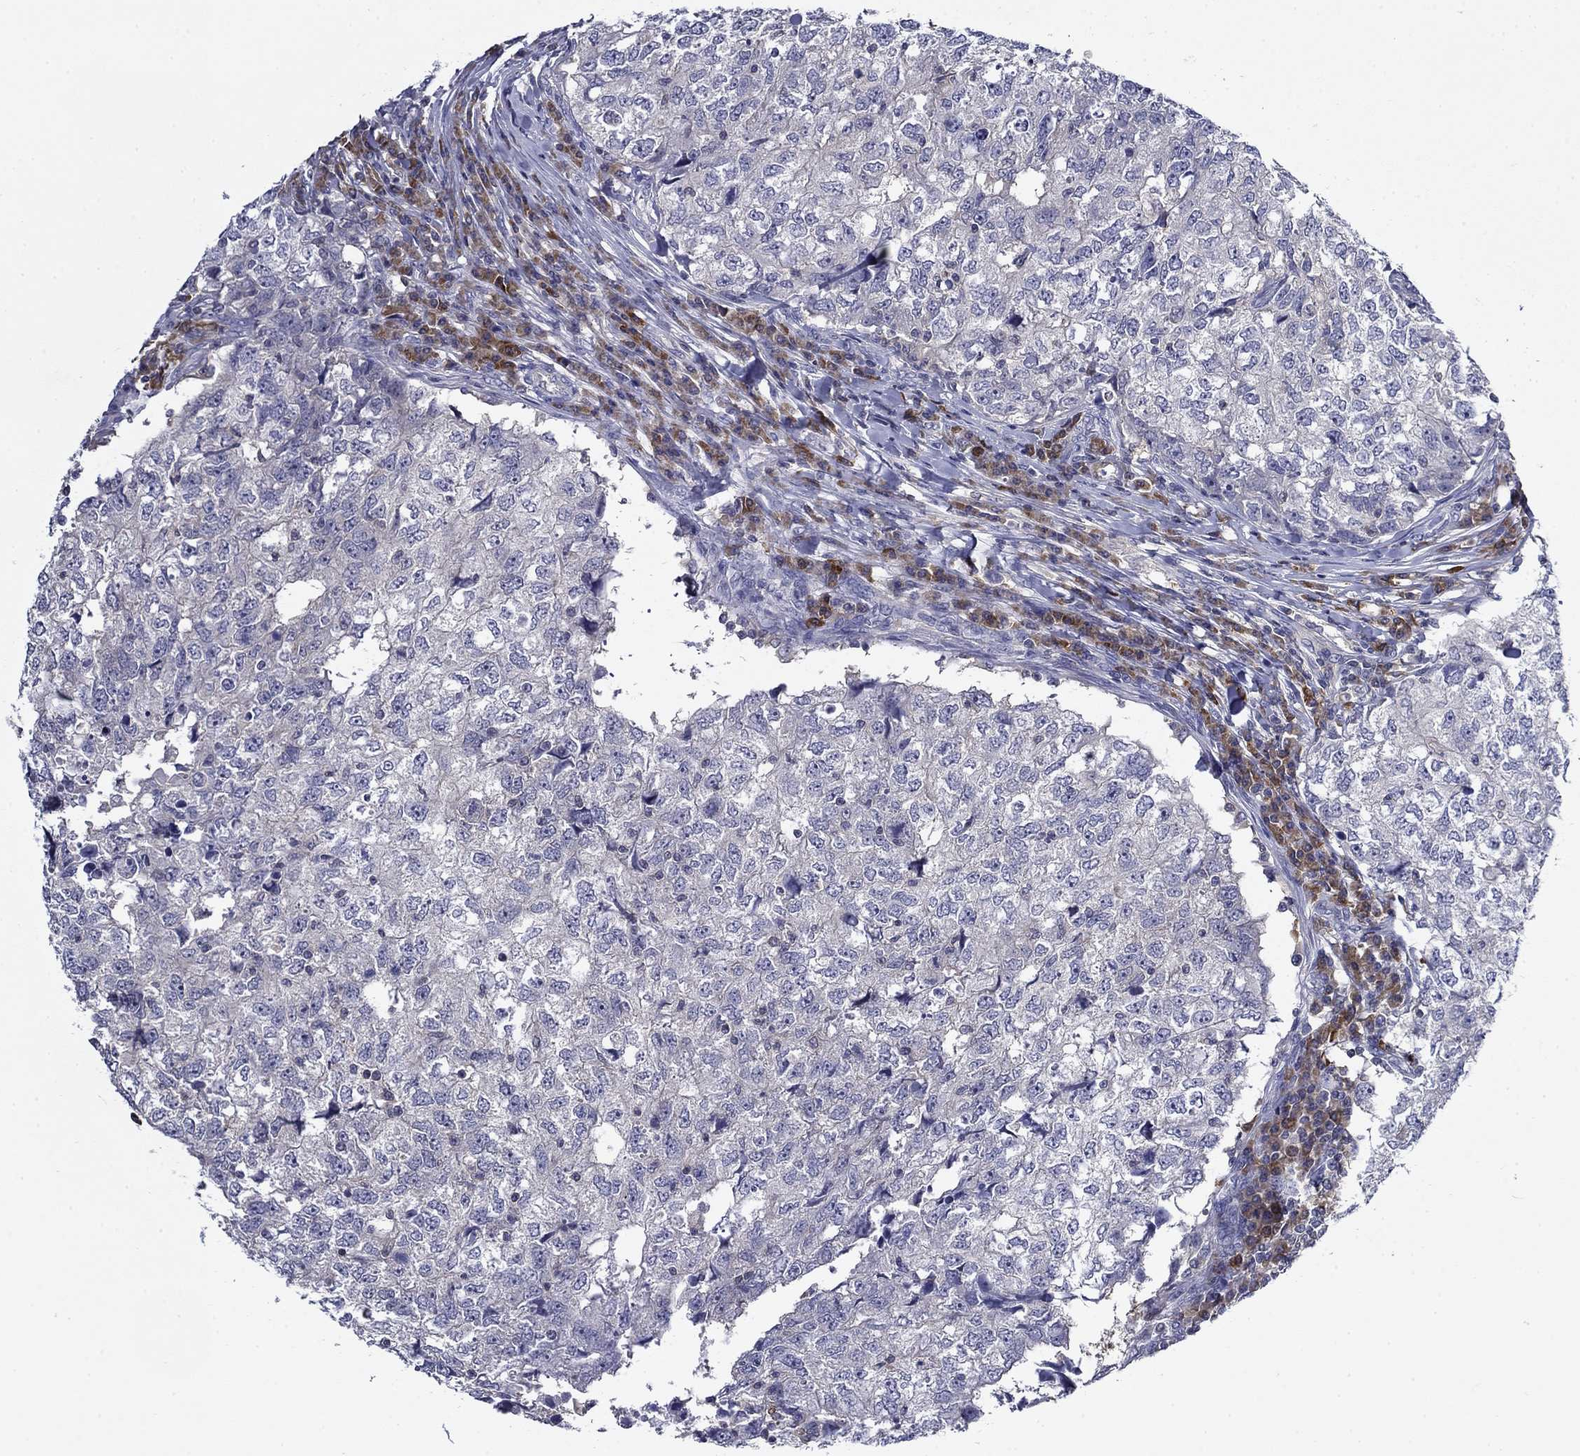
{"staining": {"intensity": "negative", "quantity": "none", "location": "none"}, "tissue": "breast cancer", "cell_type": "Tumor cells", "image_type": "cancer", "snomed": [{"axis": "morphology", "description": "Duct carcinoma"}, {"axis": "topography", "description": "Breast"}], "caption": "The photomicrograph displays no staining of tumor cells in breast cancer.", "gene": "POU2F2", "patient": {"sex": "female", "age": 30}}